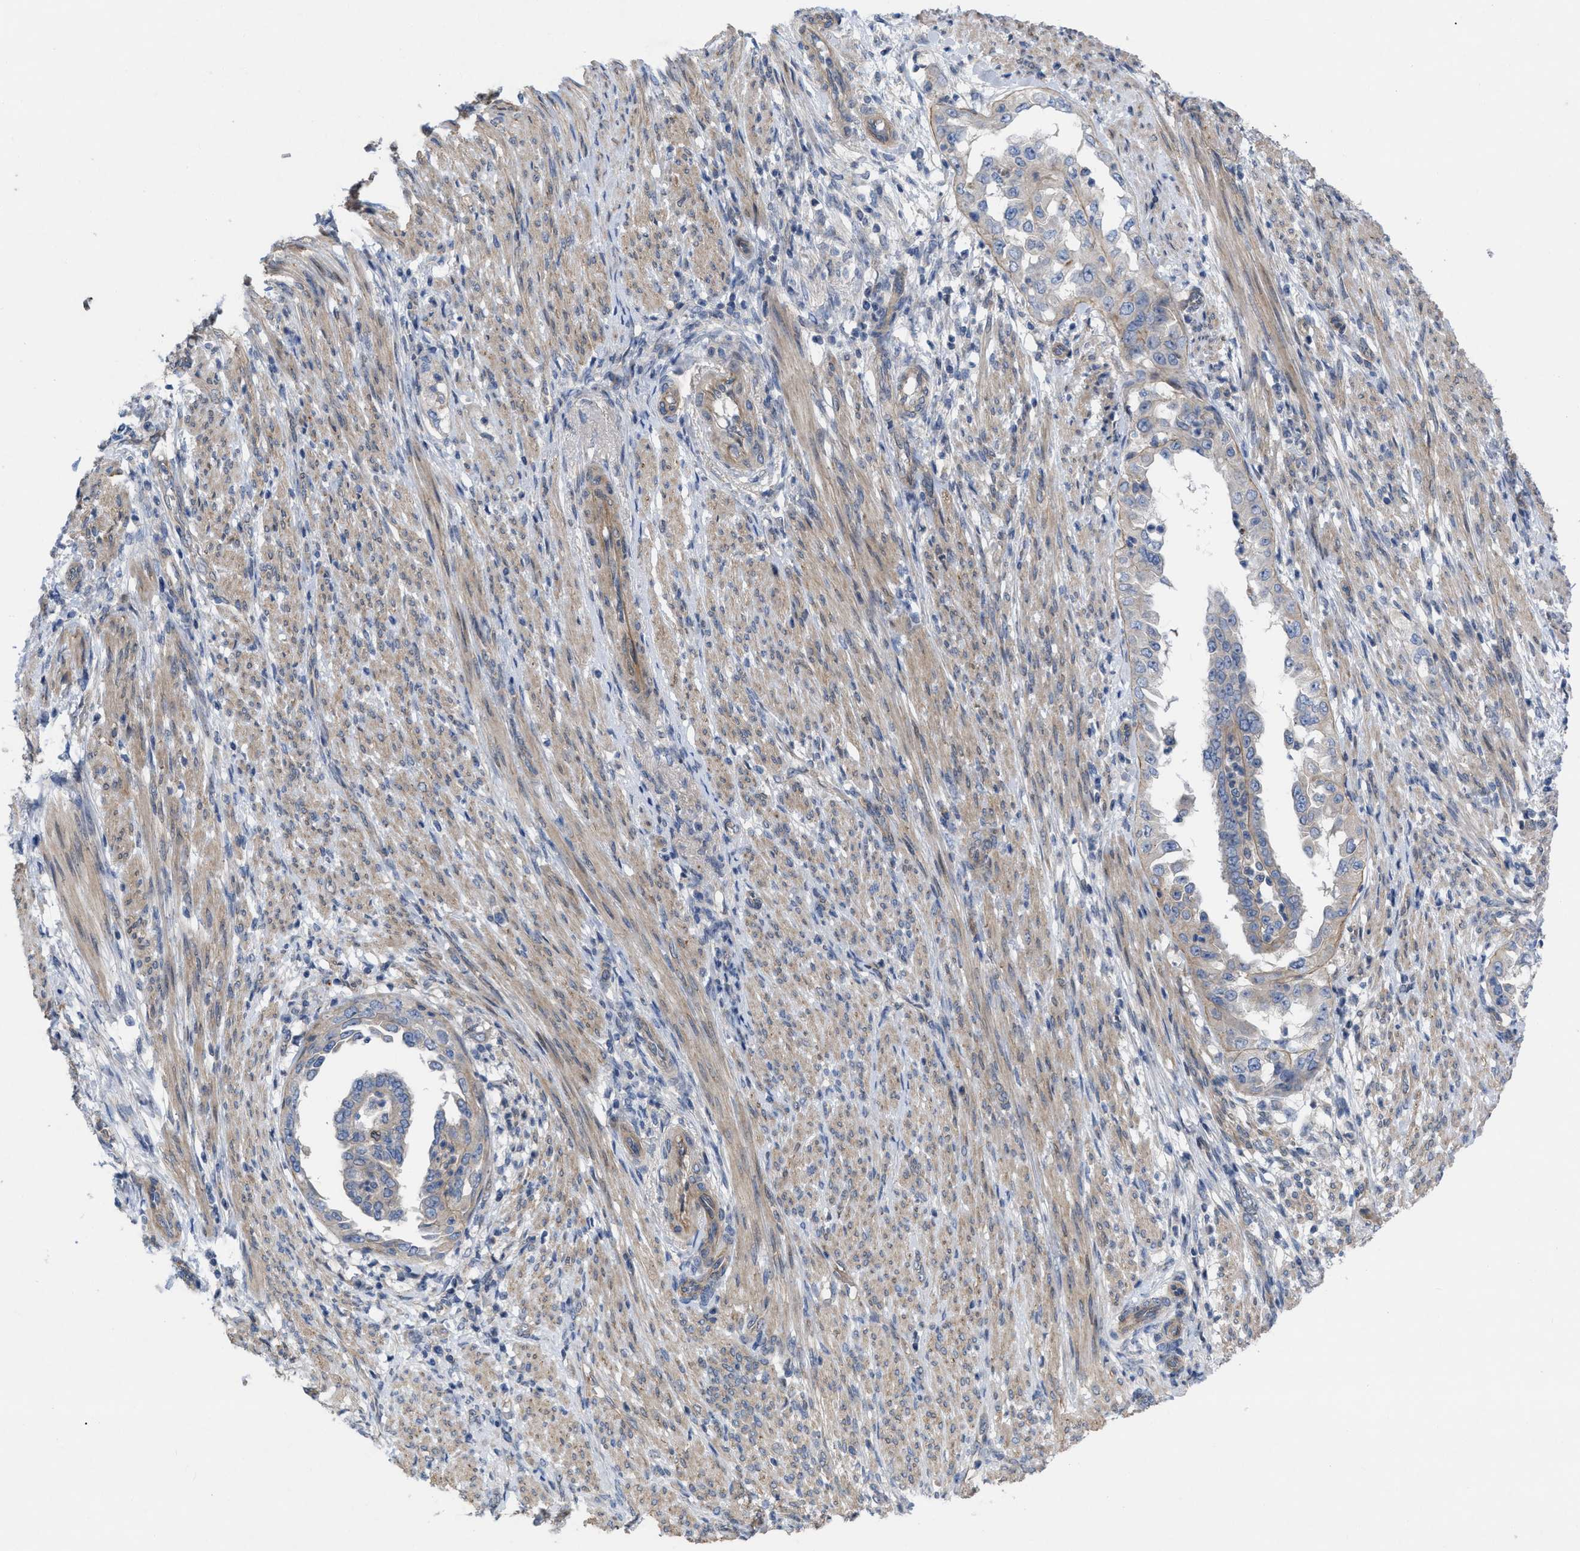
{"staining": {"intensity": "negative", "quantity": "none", "location": "none"}, "tissue": "endometrial cancer", "cell_type": "Tumor cells", "image_type": "cancer", "snomed": [{"axis": "morphology", "description": "Adenocarcinoma, NOS"}, {"axis": "topography", "description": "Endometrium"}], "caption": "Tumor cells are negative for brown protein staining in endometrial adenocarcinoma. Nuclei are stained in blue.", "gene": "NDEL1", "patient": {"sex": "female", "age": 85}}